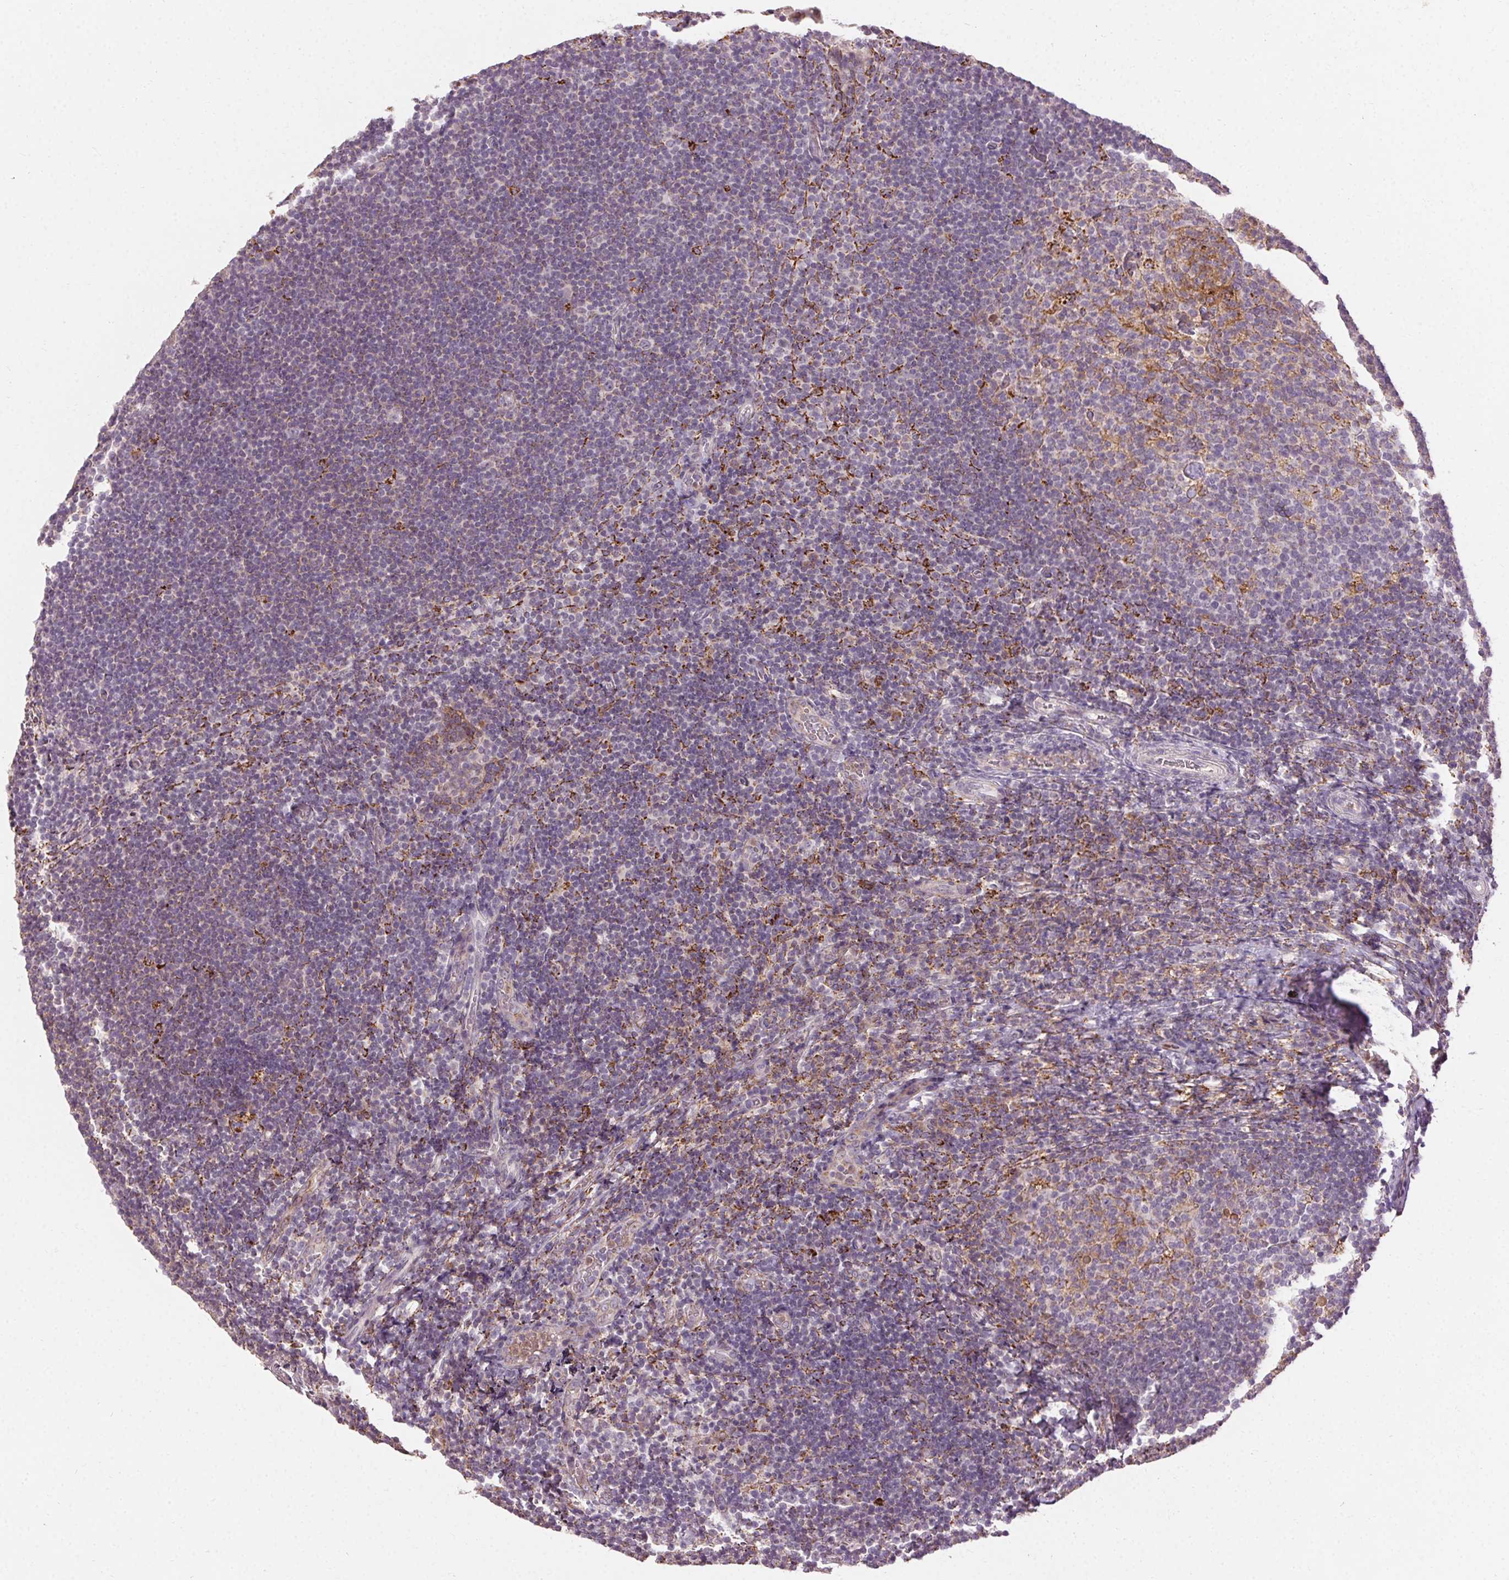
{"staining": {"intensity": "negative", "quantity": "none", "location": "none"}, "tissue": "tonsil", "cell_type": "Germinal center cells", "image_type": "normal", "snomed": [{"axis": "morphology", "description": "Normal tissue, NOS"}, {"axis": "topography", "description": "Tonsil"}], "caption": "Immunohistochemistry photomicrograph of benign tonsil stained for a protein (brown), which reveals no staining in germinal center cells. (DAB immunohistochemistry visualized using brightfield microscopy, high magnification).", "gene": "REP15", "patient": {"sex": "female", "age": 10}}